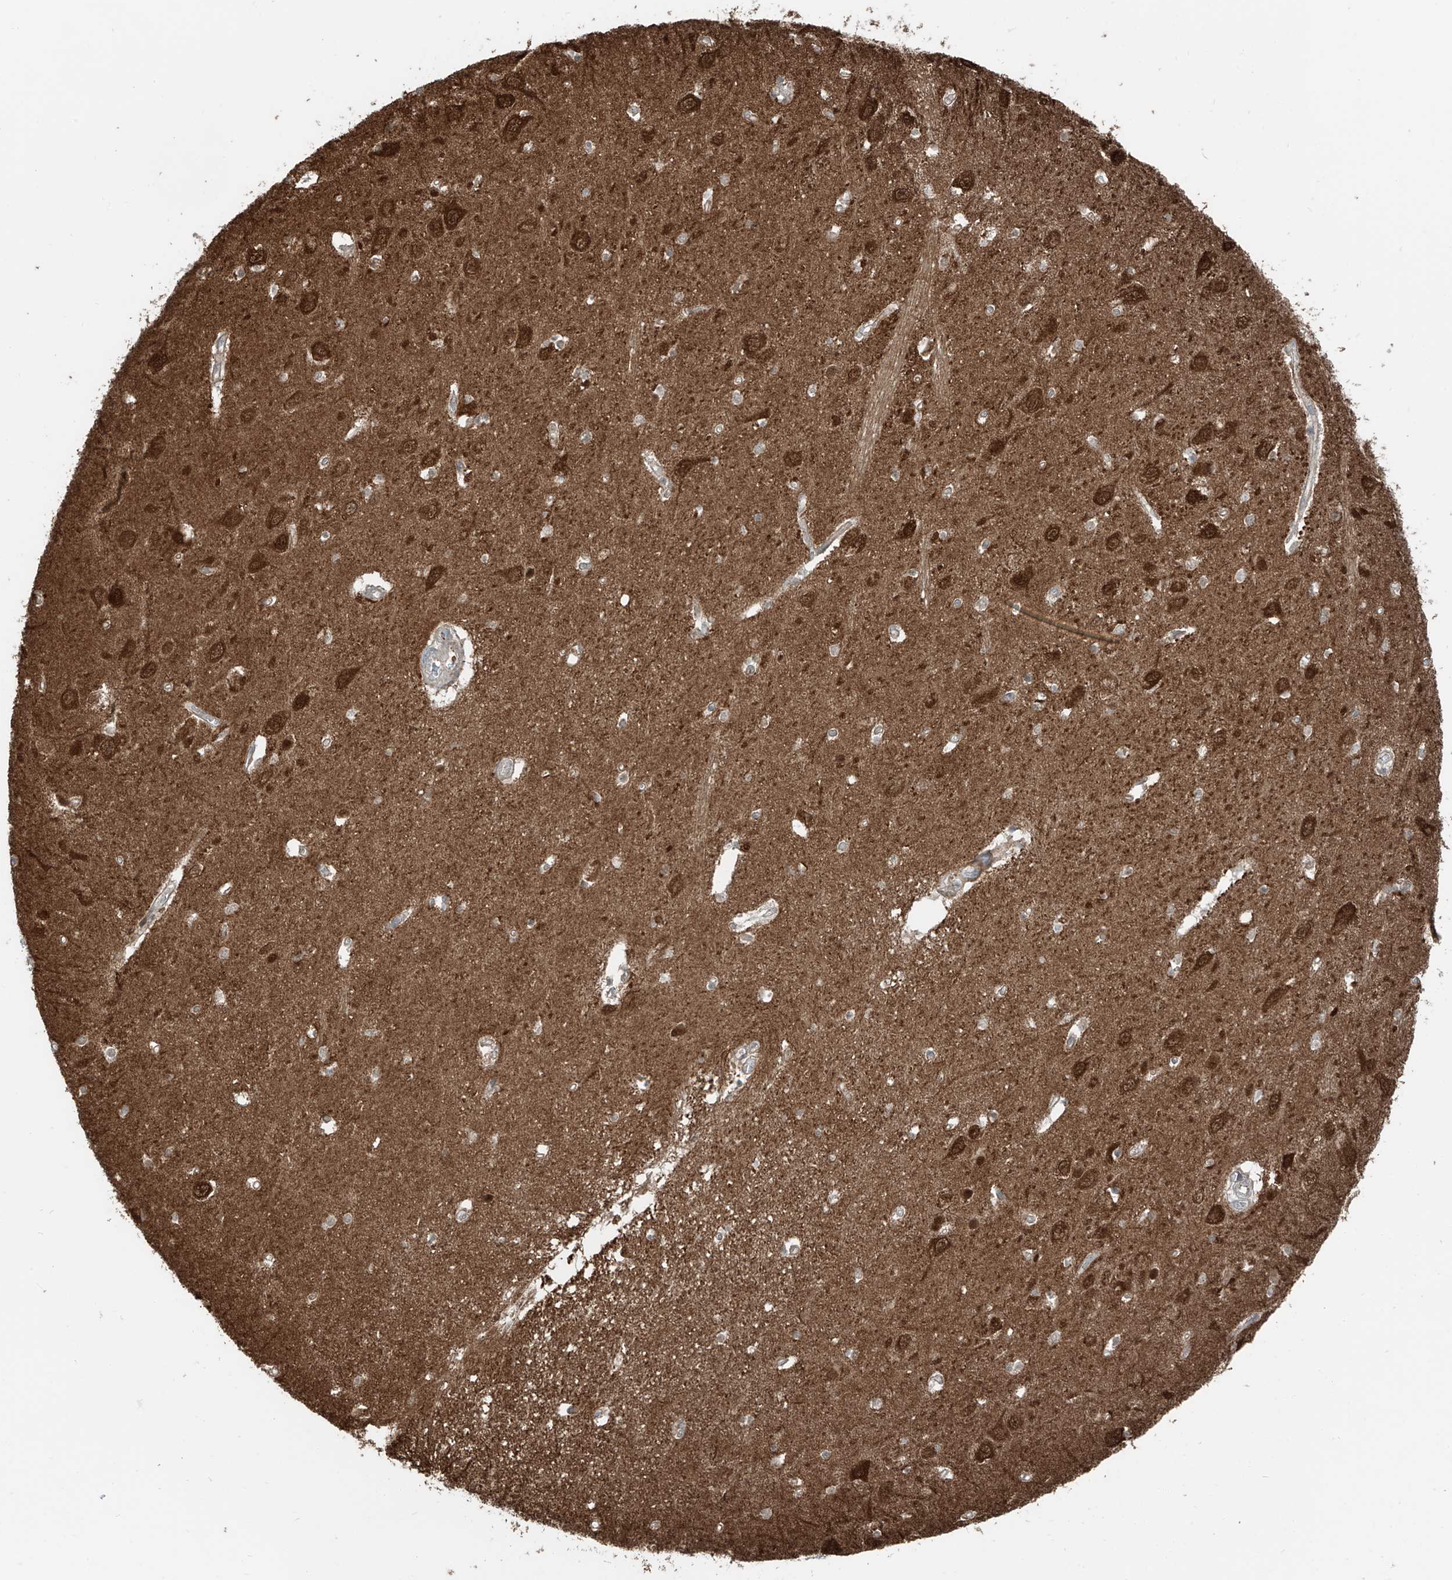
{"staining": {"intensity": "strong", "quantity": "<25%", "location": "cytoplasmic/membranous,nuclear"}, "tissue": "hippocampus", "cell_type": "Glial cells", "image_type": "normal", "snomed": [{"axis": "morphology", "description": "Normal tissue, NOS"}, {"axis": "topography", "description": "Hippocampus"}], "caption": "A brown stain labels strong cytoplasmic/membranous,nuclear positivity of a protein in glial cells of normal human hippocampus.", "gene": "USP48", "patient": {"sex": "female", "age": 64}}